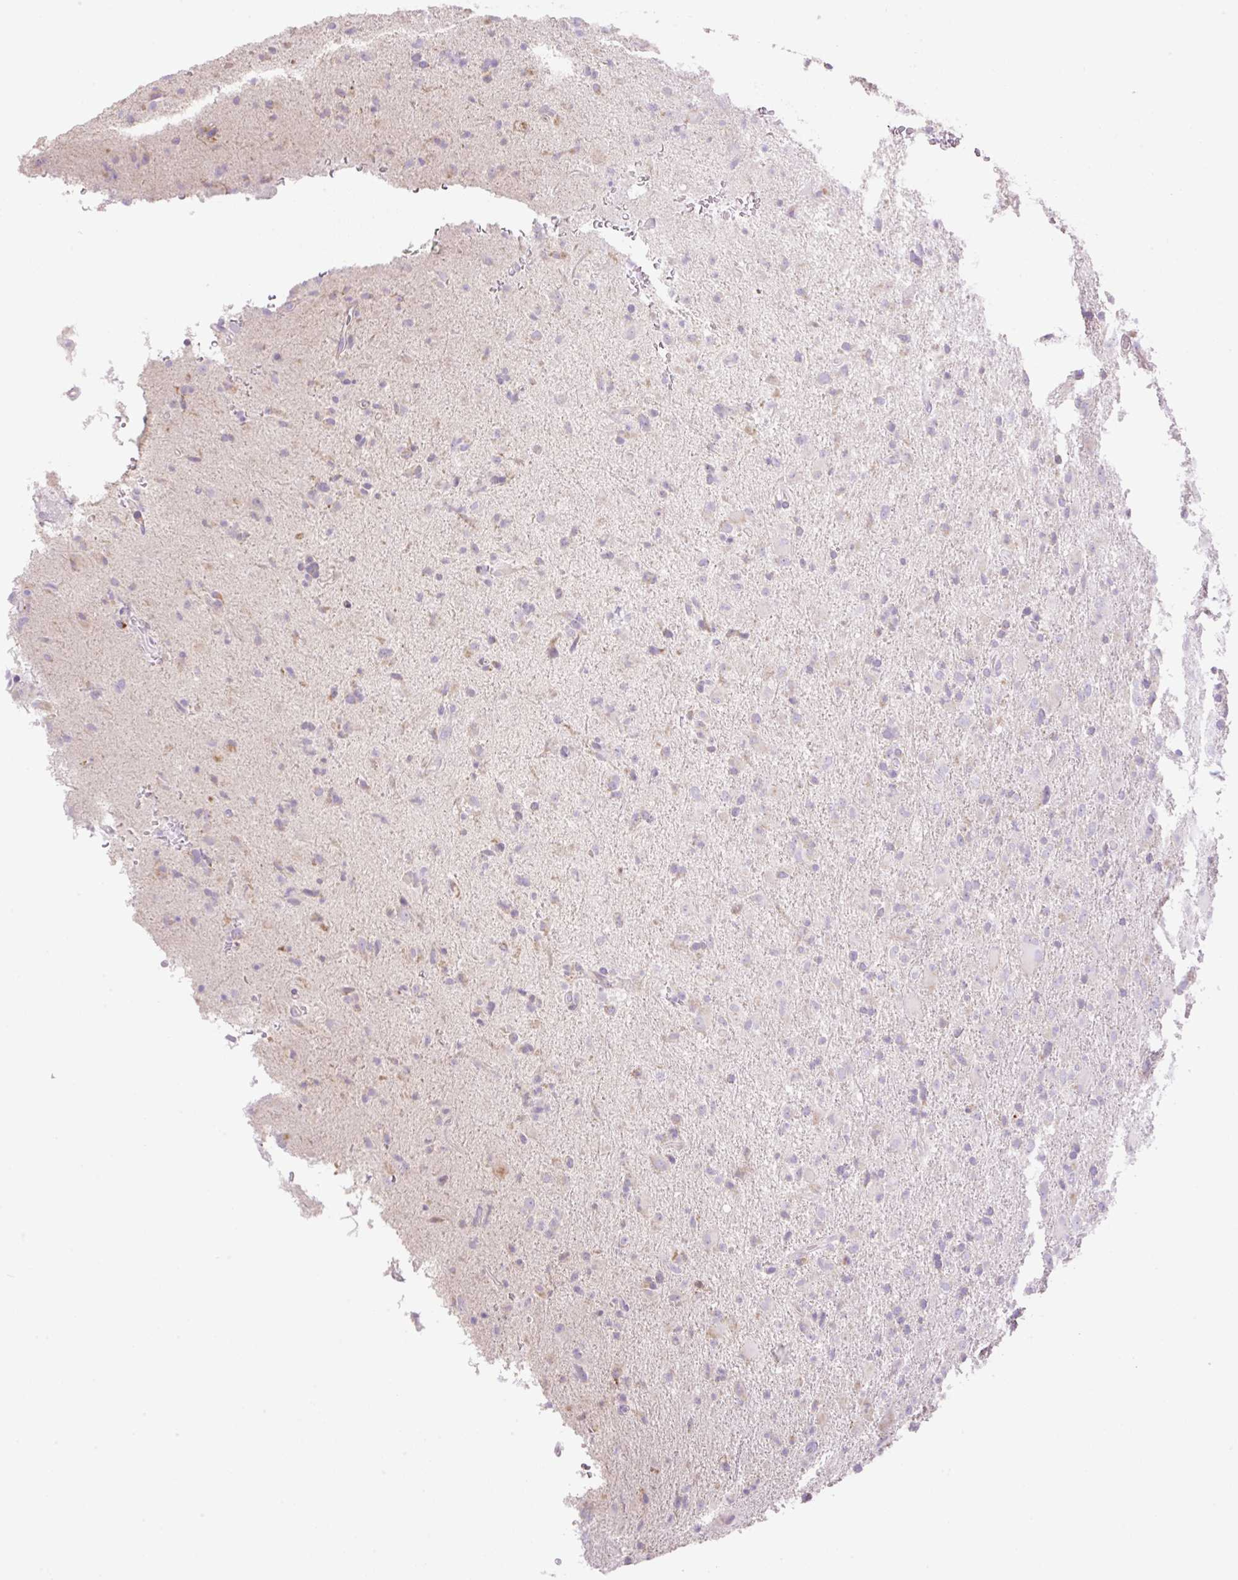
{"staining": {"intensity": "negative", "quantity": "none", "location": "none"}, "tissue": "glioma", "cell_type": "Tumor cells", "image_type": "cancer", "snomed": [{"axis": "morphology", "description": "Glioma, malignant, Low grade"}, {"axis": "topography", "description": "Brain"}], "caption": "This is an immunohistochemistry micrograph of human glioma. There is no positivity in tumor cells.", "gene": "VPS25", "patient": {"sex": "male", "age": 65}}